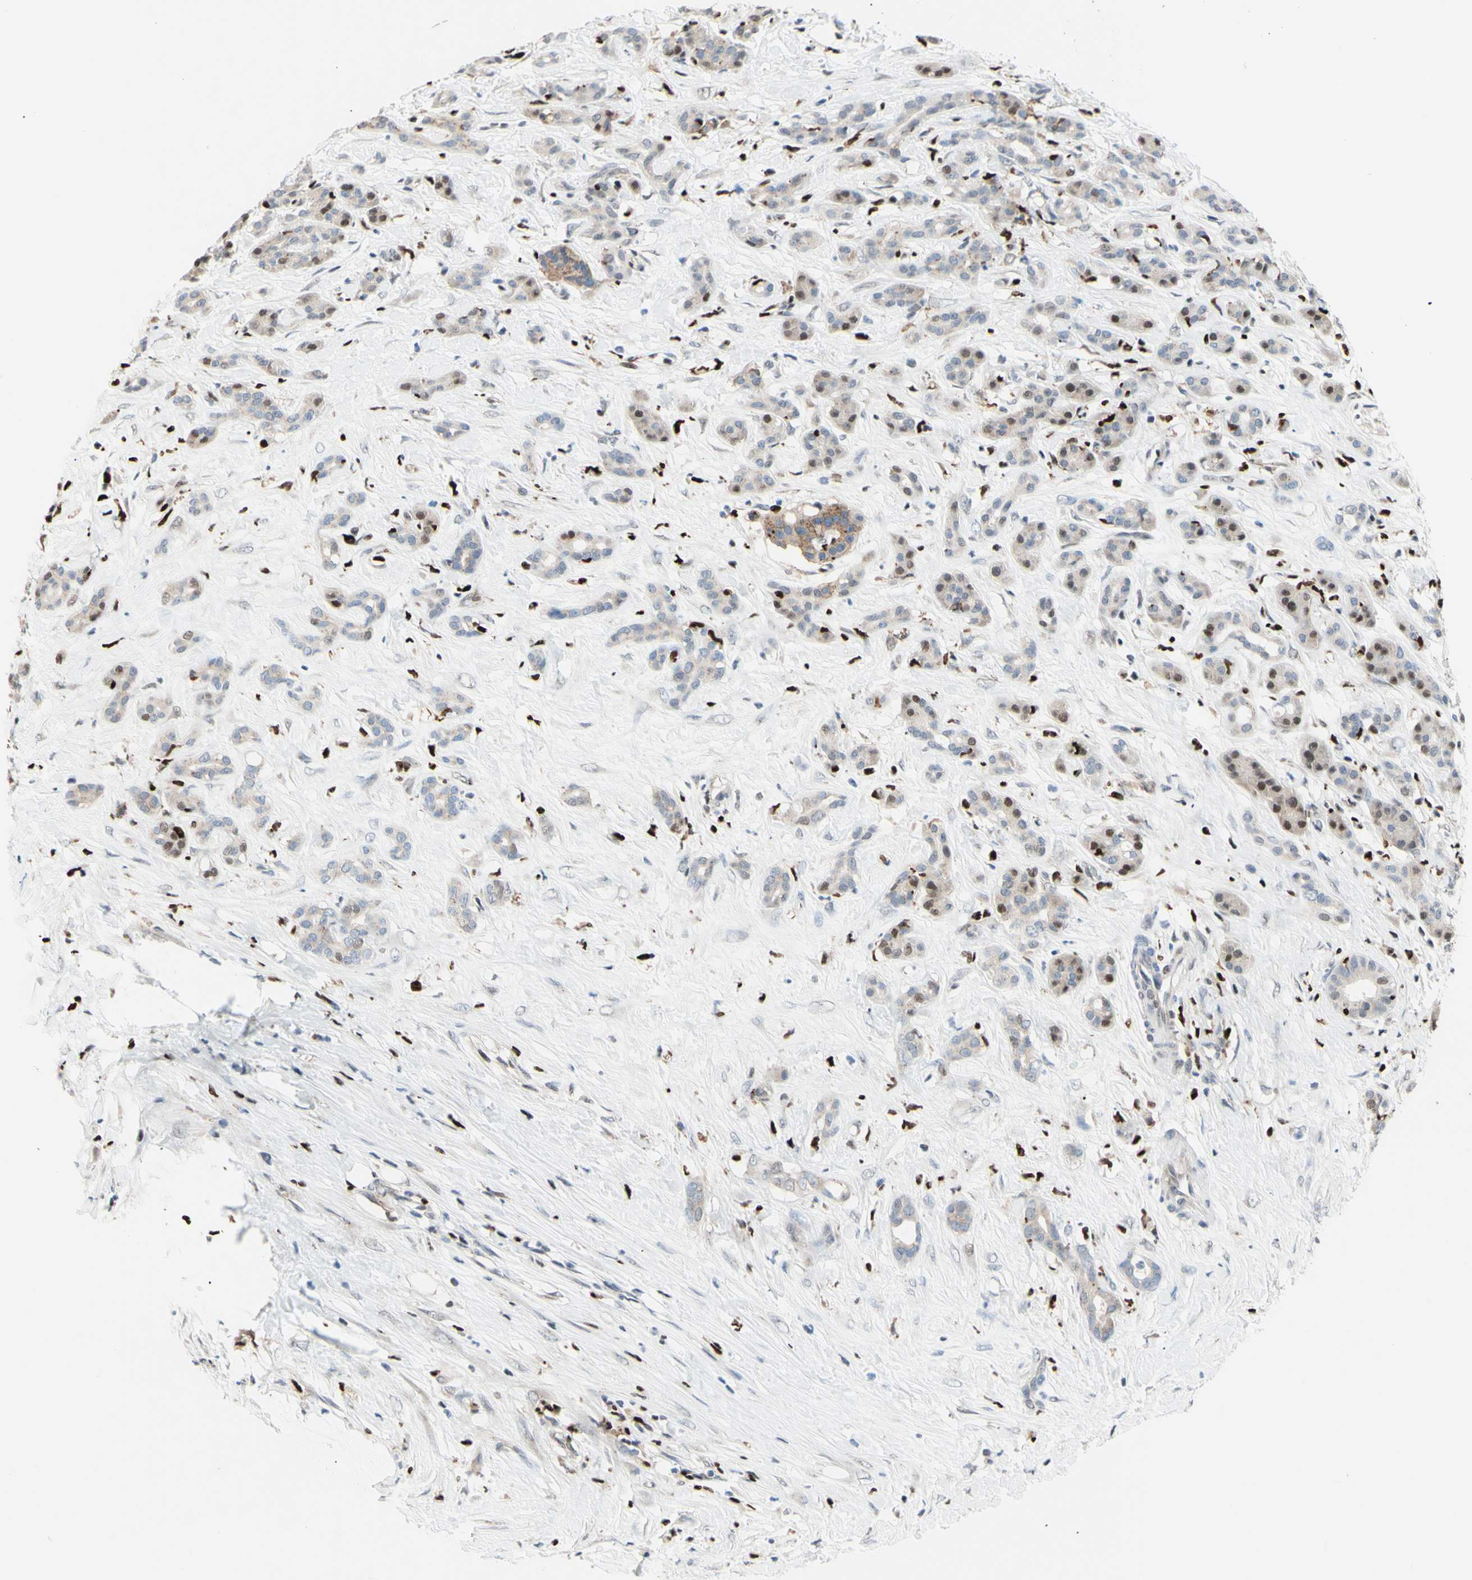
{"staining": {"intensity": "weak", "quantity": "25%-75%", "location": "cytoplasmic/membranous,nuclear"}, "tissue": "pancreatic cancer", "cell_type": "Tumor cells", "image_type": "cancer", "snomed": [{"axis": "morphology", "description": "Adenocarcinoma, NOS"}, {"axis": "topography", "description": "Pancreas"}], "caption": "The histopathology image demonstrates staining of adenocarcinoma (pancreatic), revealing weak cytoplasmic/membranous and nuclear protein positivity (brown color) within tumor cells. Using DAB (brown) and hematoxylin (blue) stains, captured at high magnification using brightfield microscopy.", "gene": "EED", "patient": {"sex": "male", "age": 41}}